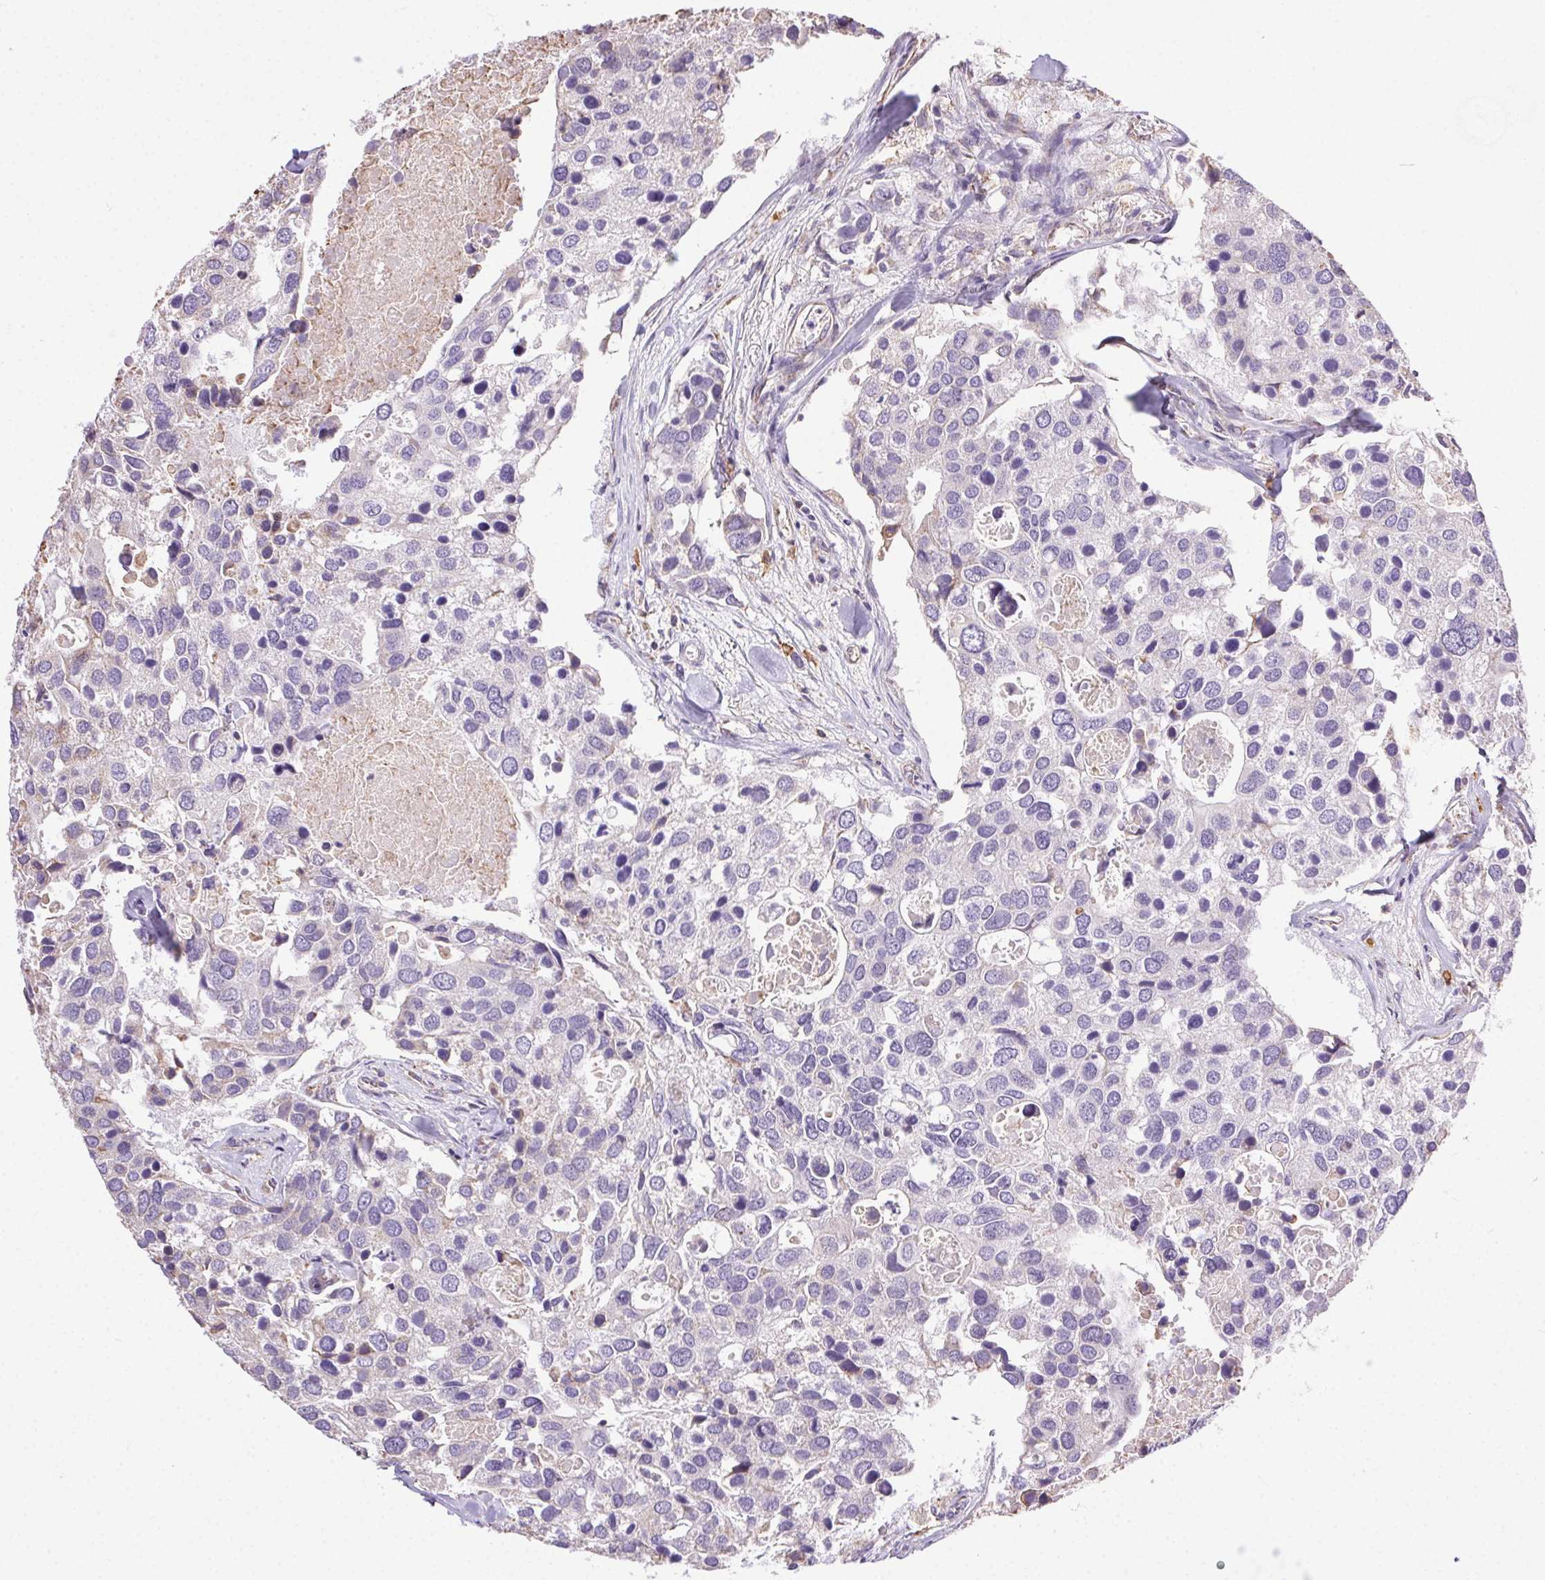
{"staining": {"intensity": "negative", "quantity": "none", "location": "none"}, "tissue": "breast cancer", "cell_type": "Tumor cells", "image_type": "cancer", "snomed": [{"axis": "morphology", "description": "Duct carcinoma"}, {"axis": "topography", "description": "Breast"}], "caption": "There is no significant staining in tumor cells of breast infiltrating ductal carcinoma. (Immunohistochemistry (ihc), brightfield microscopy, high magnification).", "gene": "SNX31", "patient": {"sex": "female", "age": 83}}